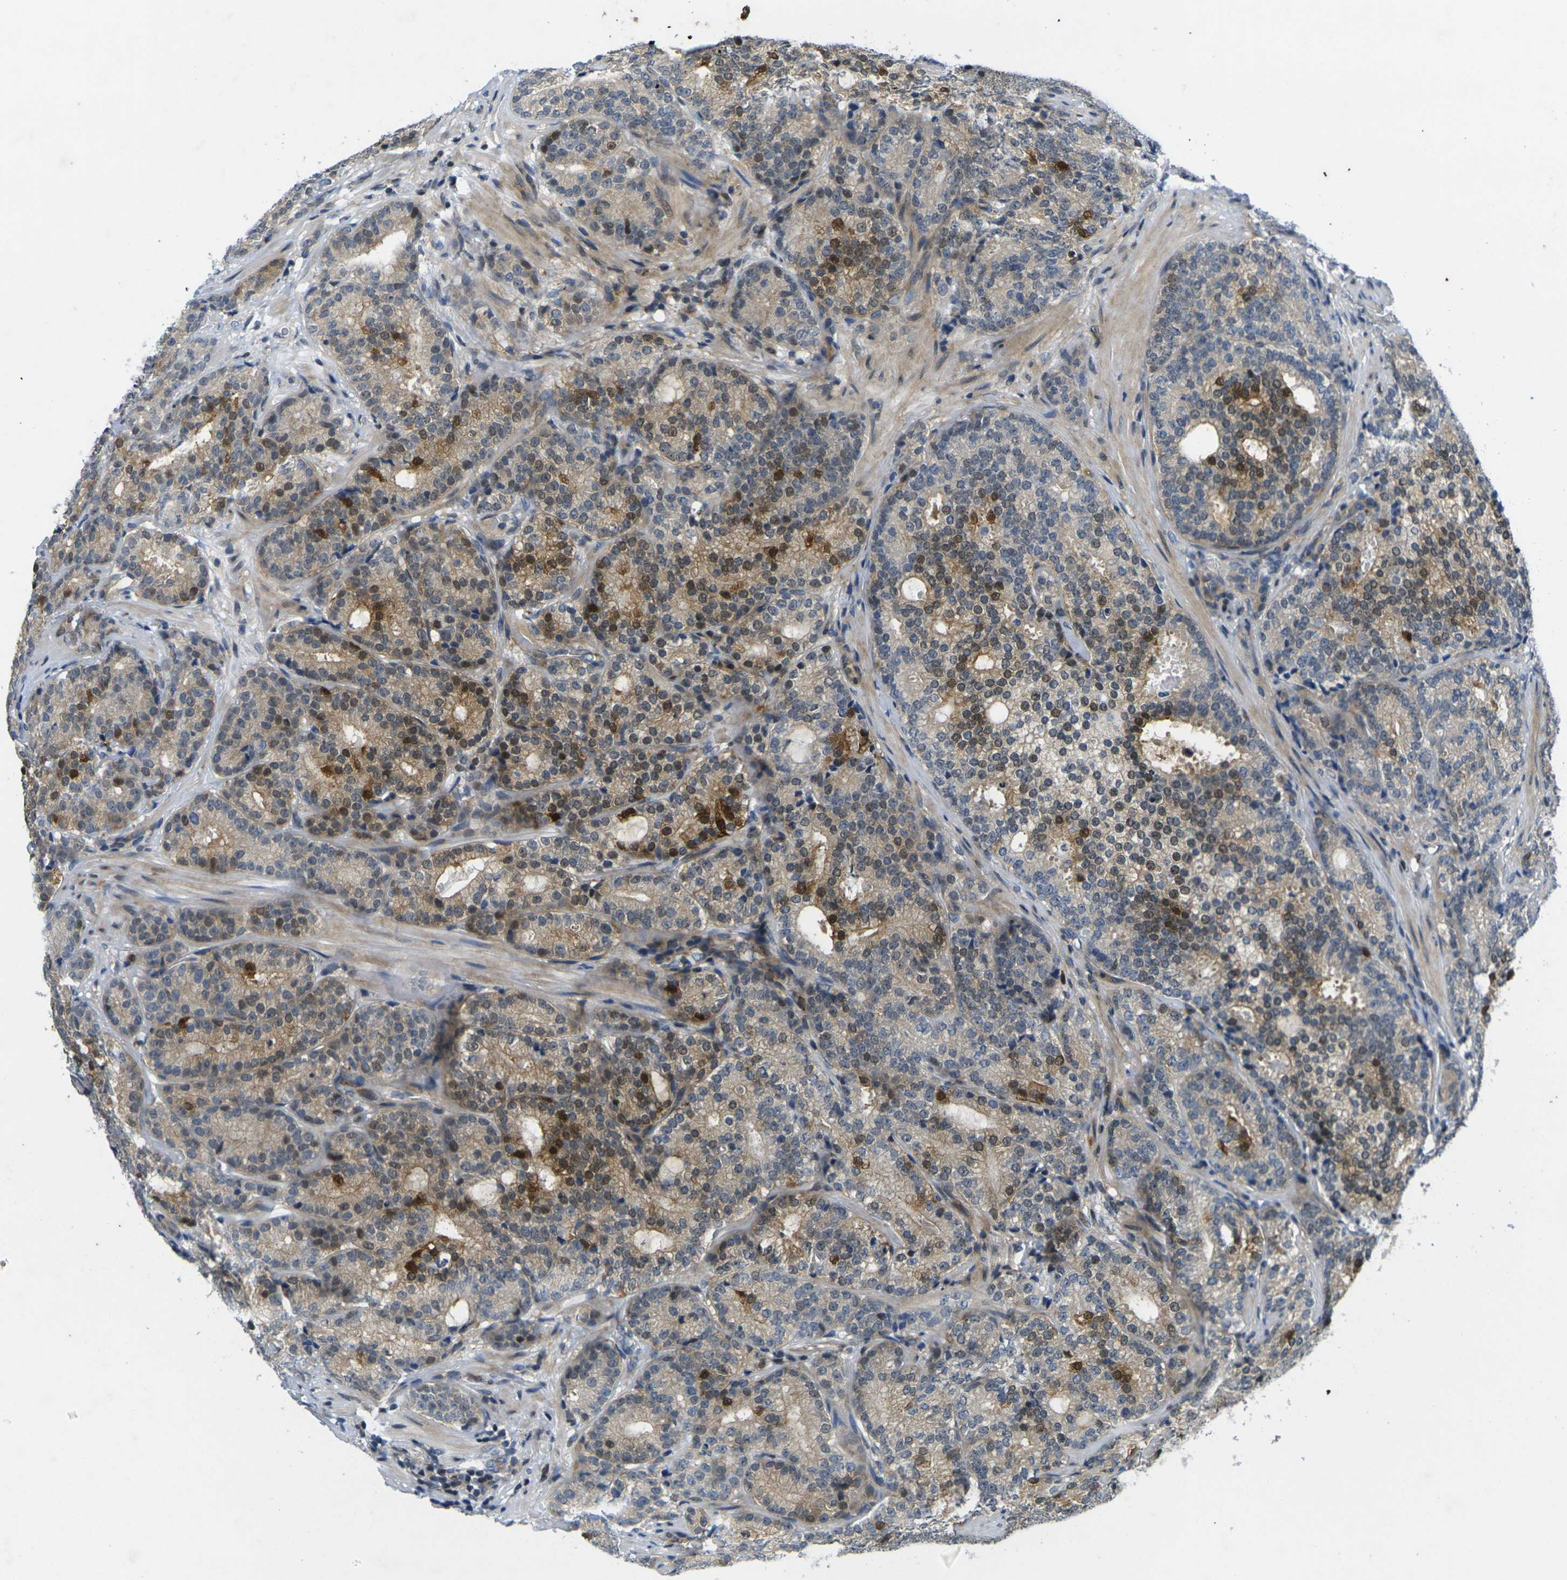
{"staining": {"intensity": "moderate", "quantity": "25%-75%", "location": "cytoplasmic/membranous,nuclear"}, "tissue": "prostate cancer", "cell_type": "Tumor cells", "image_type": "cancer", "snomed": [{"axis": "morphology", "description": "Adenocarcinoma, High grade"}, {"axis": "topography", "description": "Prostate"}], "caption": "High-power microscopy captured an immunohistochemistry (IHC) histopathology image of prostate cancer (adenocarcinoma (high-grade)), revealing moderate cytoplasmic/membranous and nuclear positivity in about 25%-75% of tumor cells. (DAB = brown stain, brightfield microscopy at high magnification).", "gene": "ROBO2", "patient": {"sex": "male", "age": 61}}